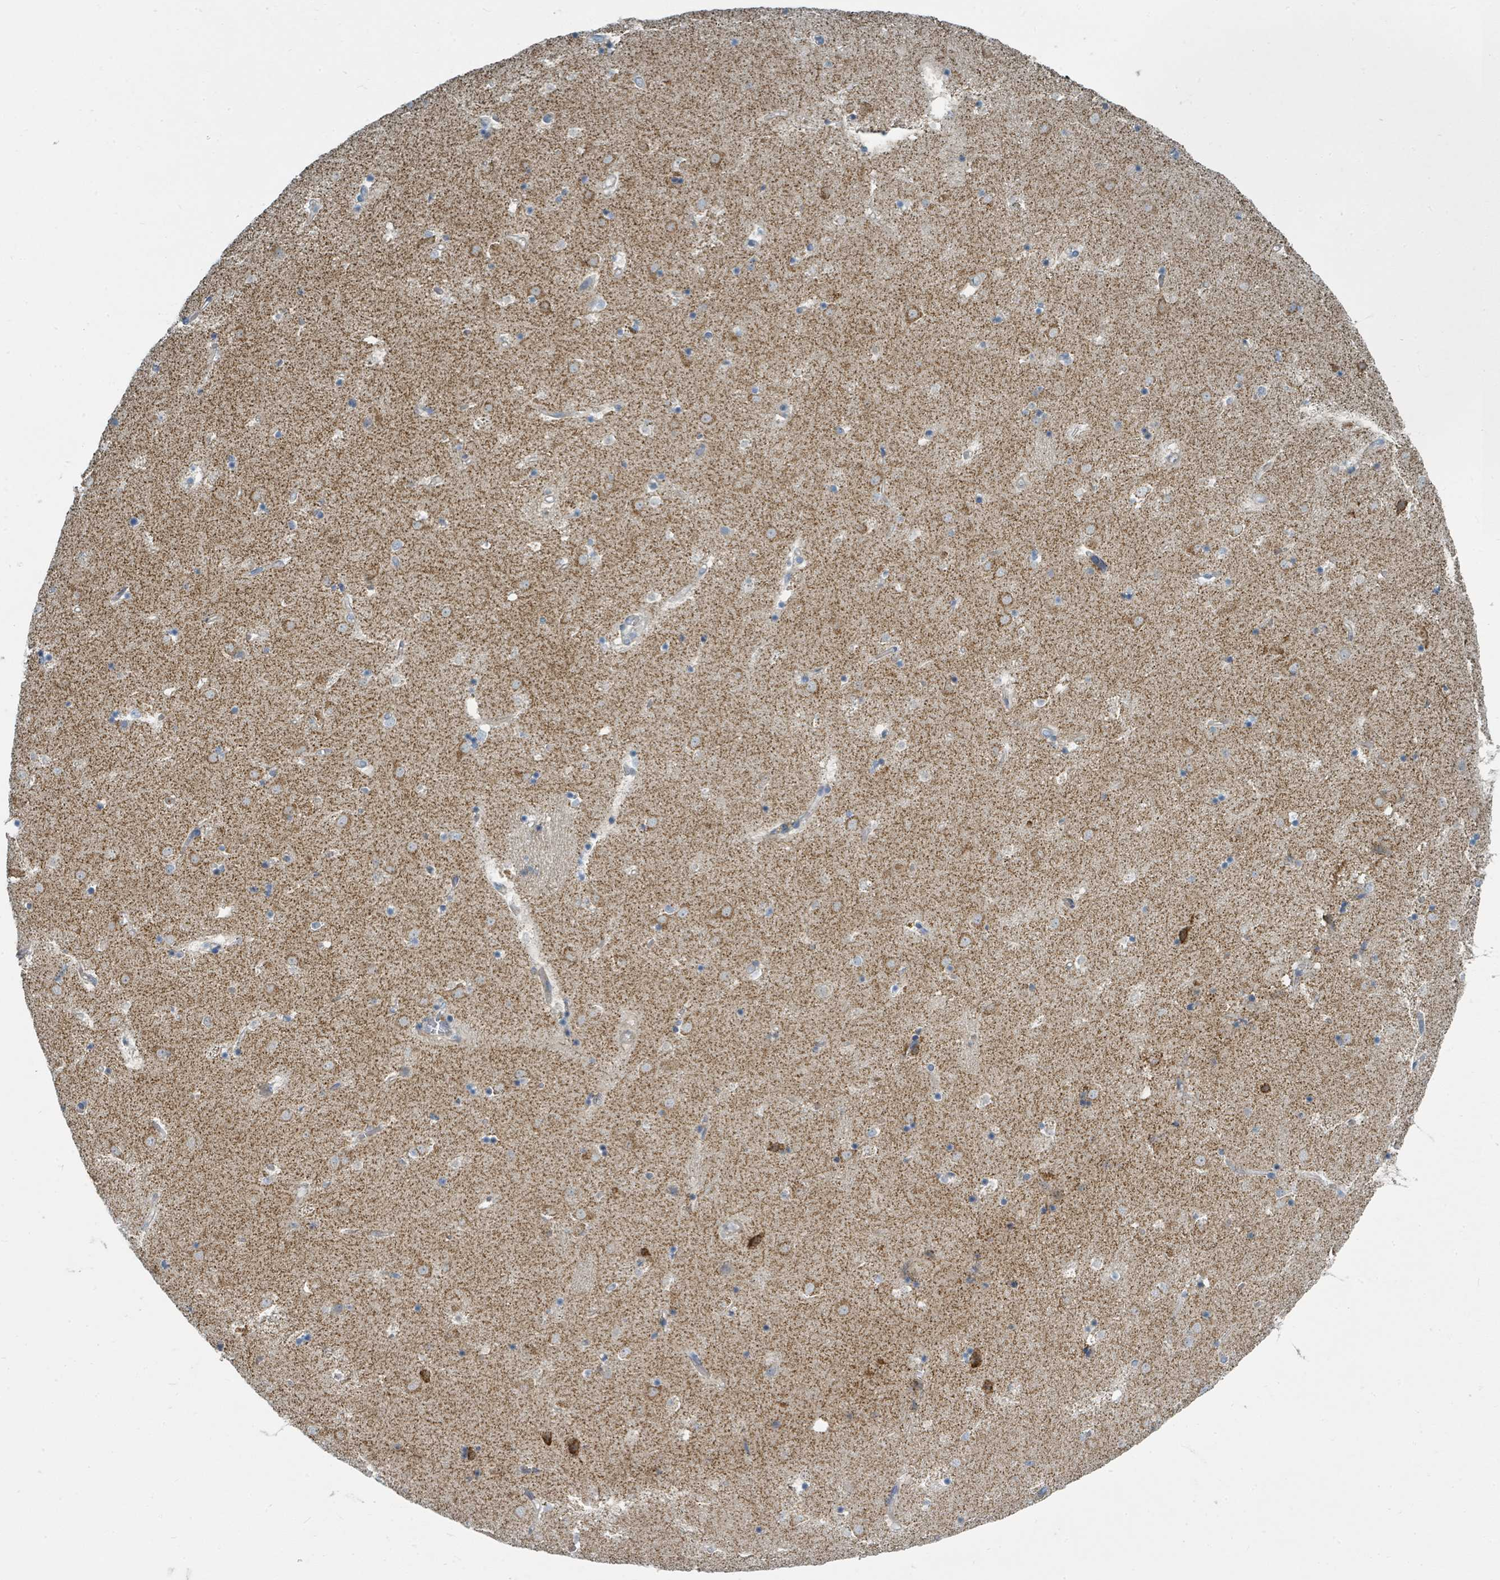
{"staining": {"intensity": "negative", "quantity": "none", "location": "none"}, "tissue": "caudate", "cell_type": "Glial cells", "image_type": "normal", "snomed": [{"axis": "morphology", "description": "Normal tissue, NOS"}, {"axis": "topography", "description": "Lateral ventricle wall"}], "caption": "The photomicrograph shows no significant expression in glial cells of caudate.", "gene": "SLC25A23", "patient": {"sex": "male", "age": 58}}